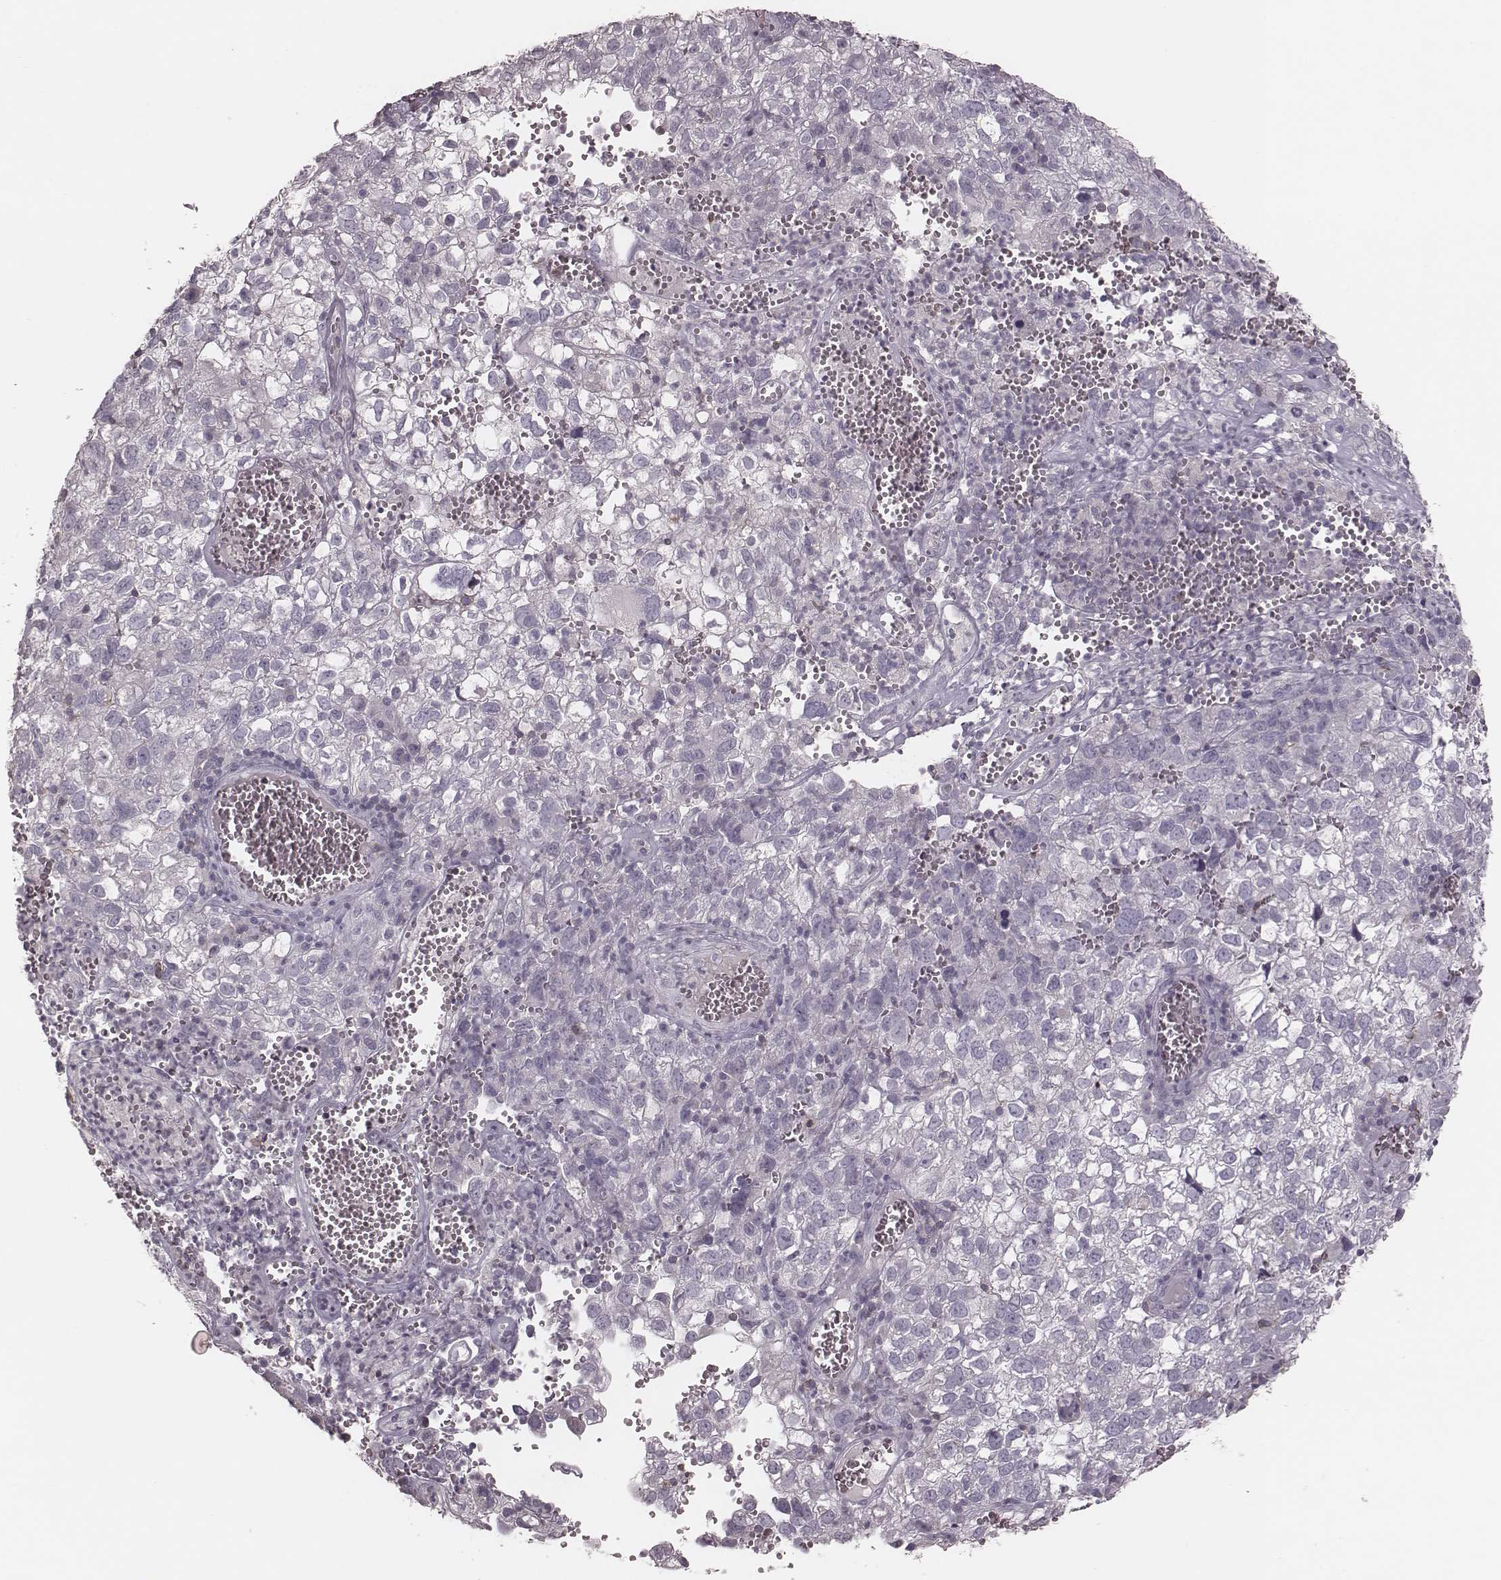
{"staining": {"intensity": "negative", "quantity": "none", "location": "none"}, "tissue": "cervical cancer", "cell_type": "Tumor cells", "image_type": "cancer", "snomed": [{"axis": "morphology", "description": "Squamous cell carcinoma, NOS"}, {"axis": "topography", "description": "Cervix"}], "caption": "IHC histopathology image of neoplastic tissue: human squamous cell carcinoma (cervical) stained with DAB (3,3'-diaminobenzidine) shows no significant protein staining in tumor cells. (DAB immunohistochemistry (IHC) visualized using brightfield microscopy, high magnification).", "gene": "PDCD1", "patient": {"sex": "female", "age": 55}}